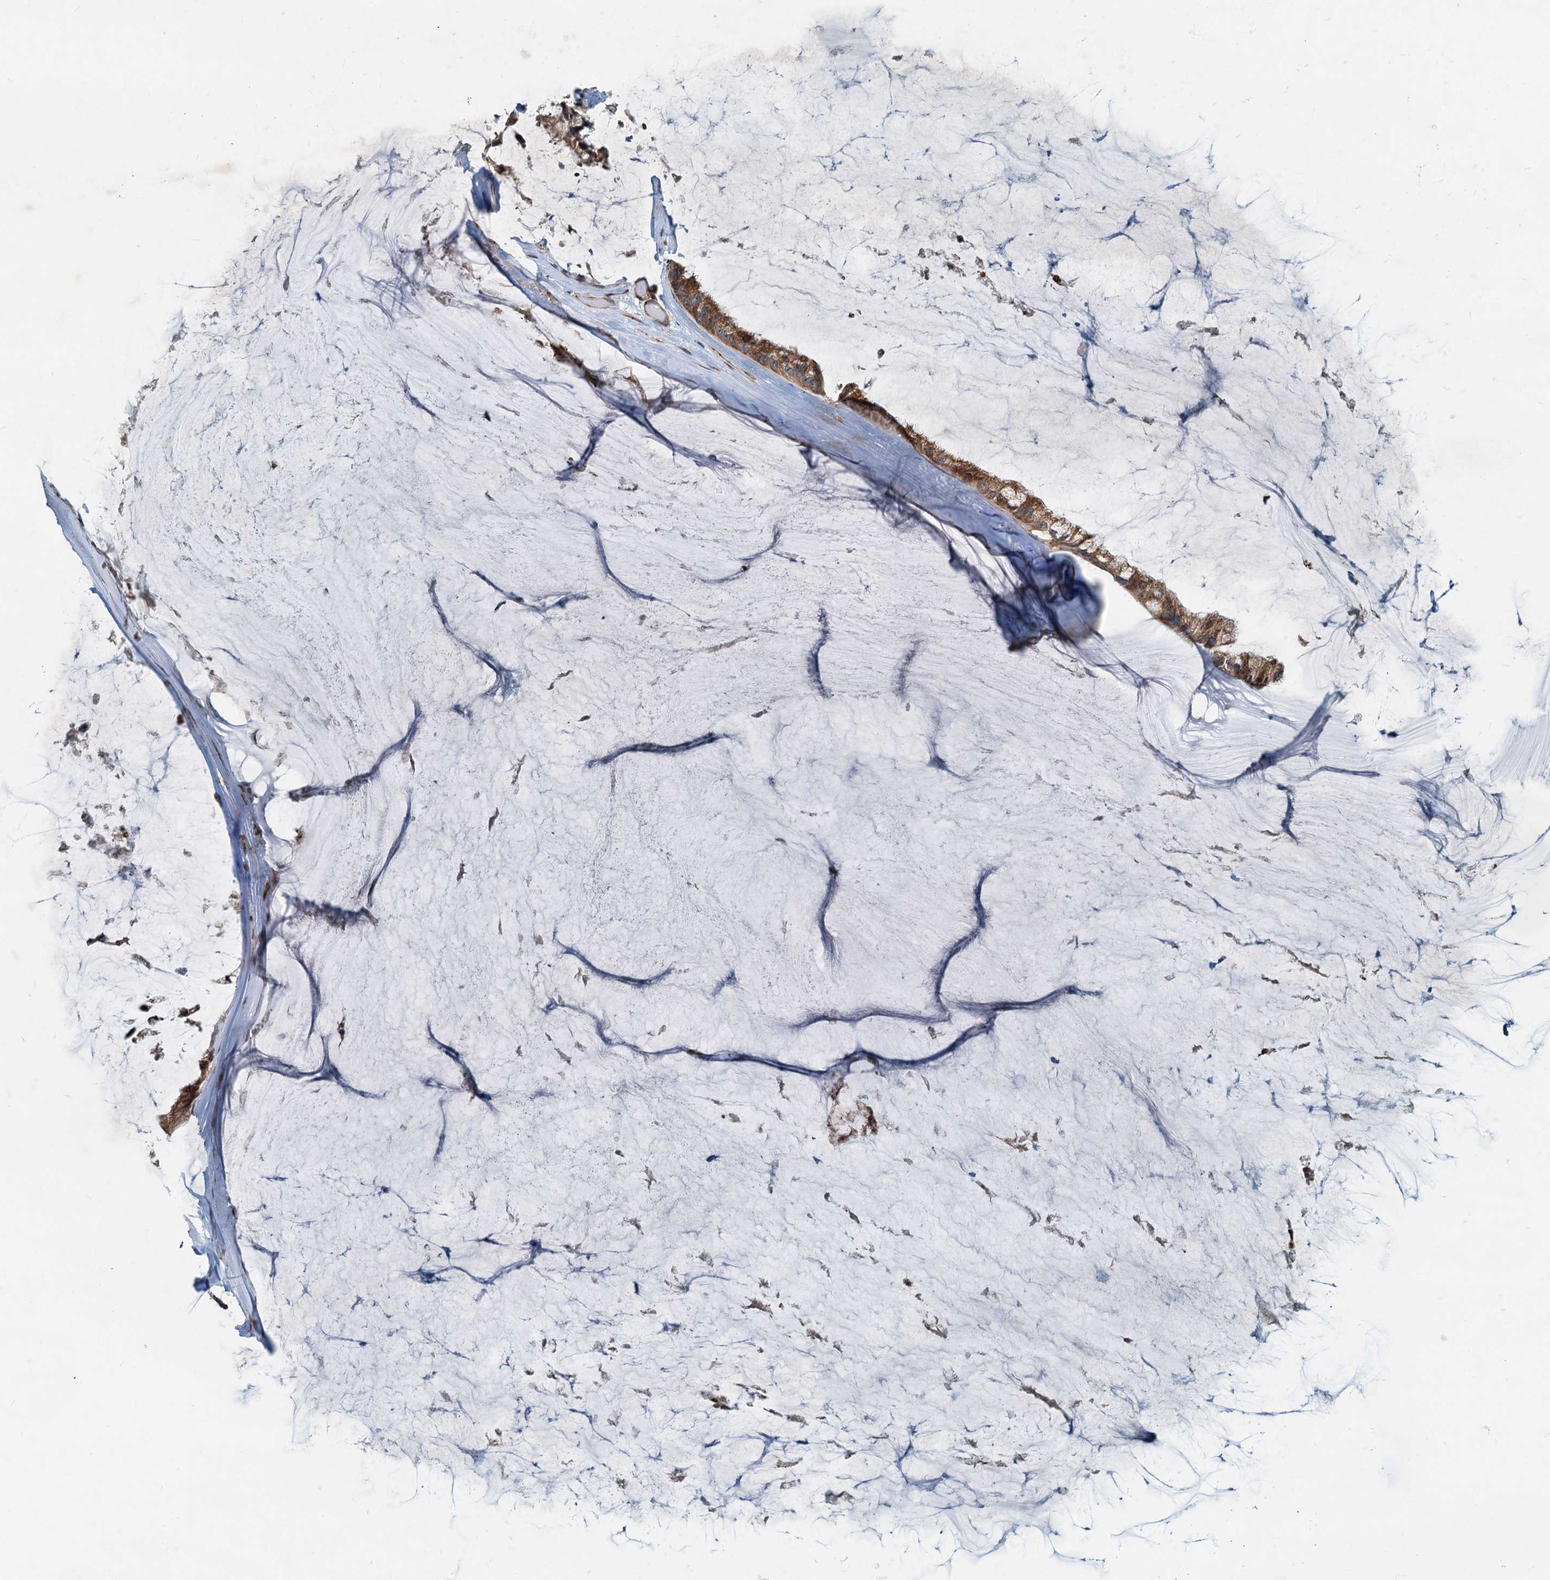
{"staining": {"intensity": "moderate", "quantity": ">75%", "location": "cytoplasmic/membranous"}, "tissue": "ovarian cancer", "cell_type": "Tumor cells", "image_type": "cancer", "snomed": [{"axis": "morphology", "description": "Cystadenocarcinoma, mucinous, NOS"}, {"axis": "topography", "description": "Ovary"}], "caption": "Protein expression analysis of ovarian cancer exhibits moderate cytoplasmic/membranous positivity in approximately >75% of tumor cells.", "gene": "CEP68", "patient": {"sex": "female", "age": 39}}